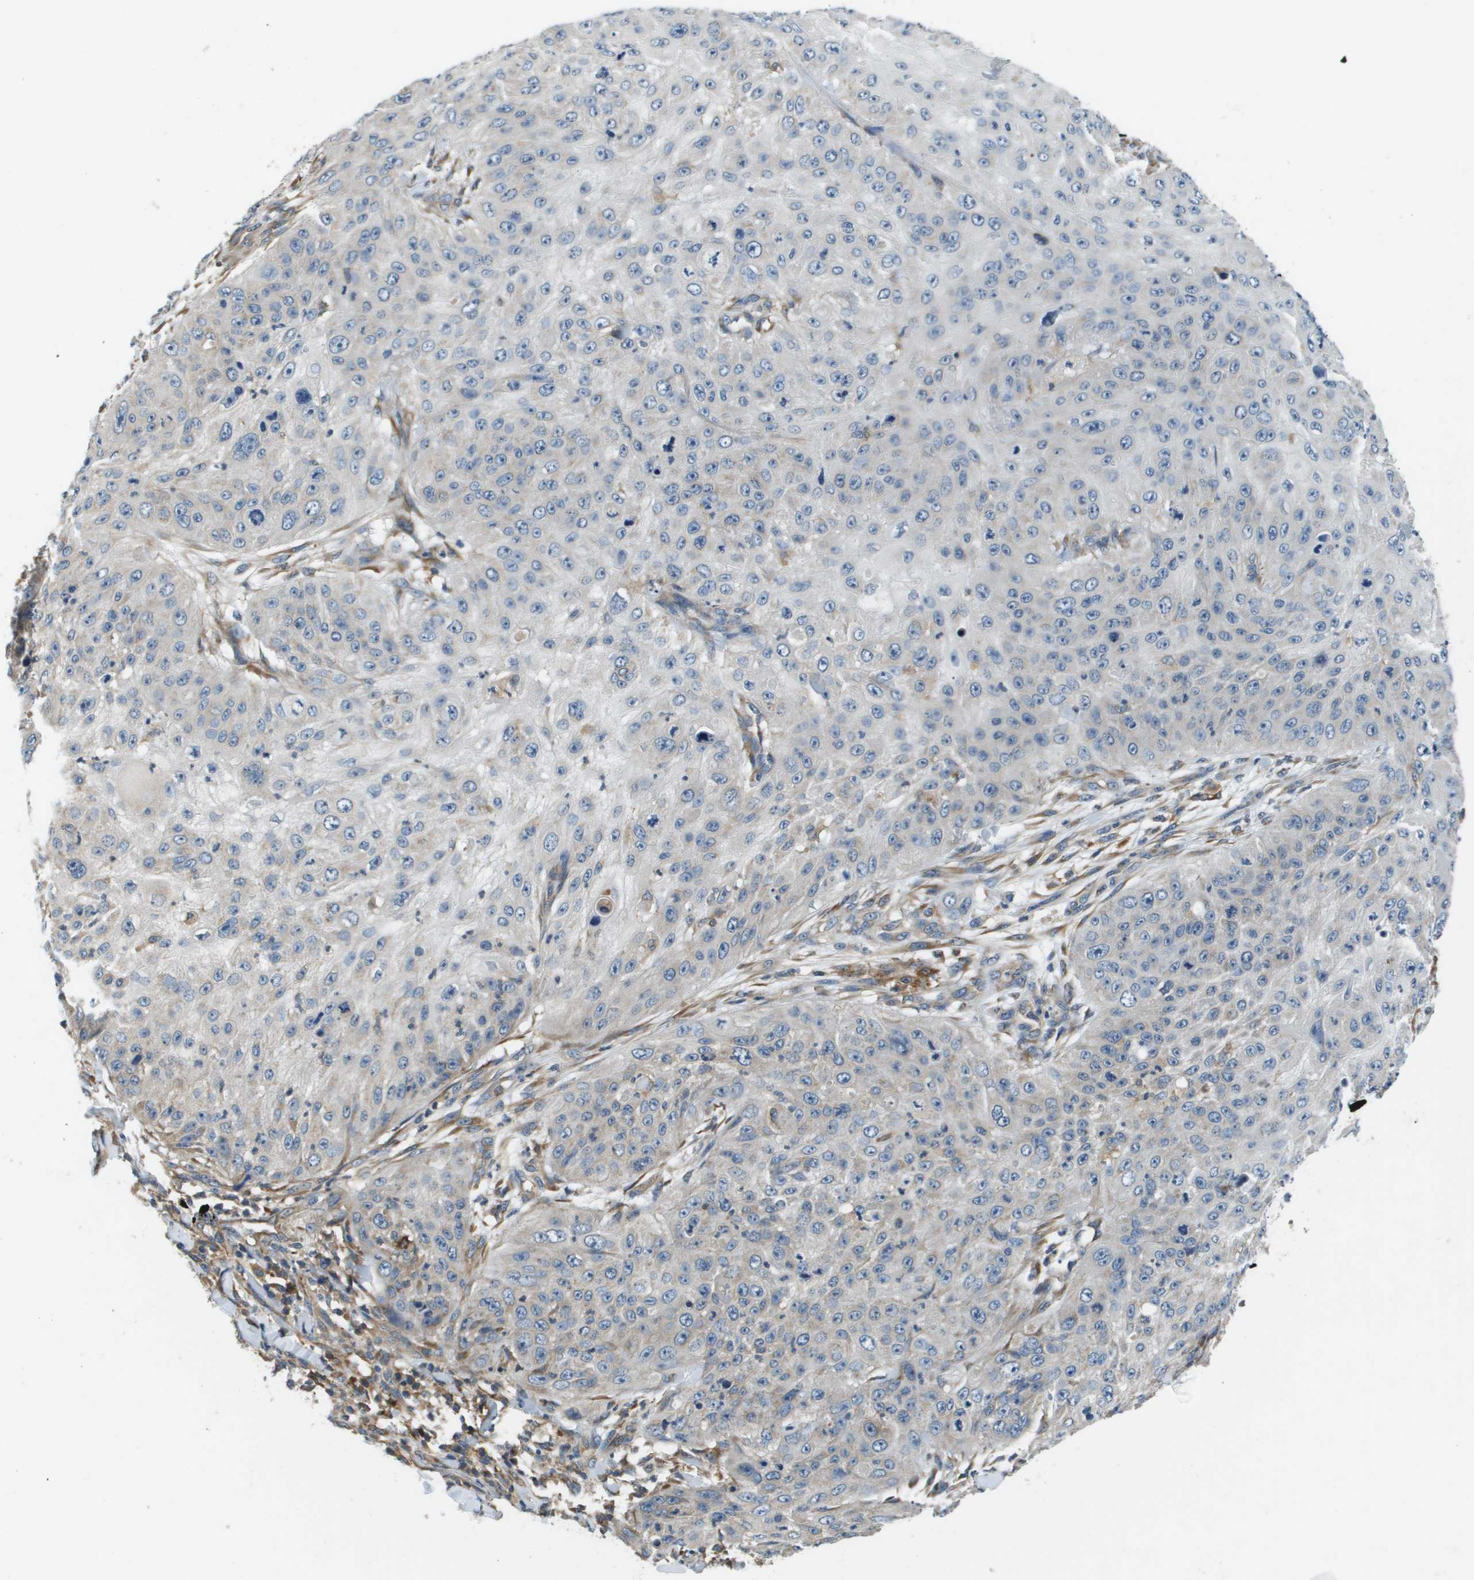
{"staining": {"intensity": "negative", "quantity": "none", "location": "none"}, "tissue": "skin cancer", "cell_type": "Tumor cells", "image_type": "cancer", "snomed": [{"axis": "morphology", "description": "Squamous cell carcinoma, NOS"}, {"axis": "topography", "description": "Skin"}], "caption": "Tumor cells show no significant protein positivity in skin squamous cell carcinoma.", "gene": "SAMSN1", "patient": {"sex": "female", "age": 80}}